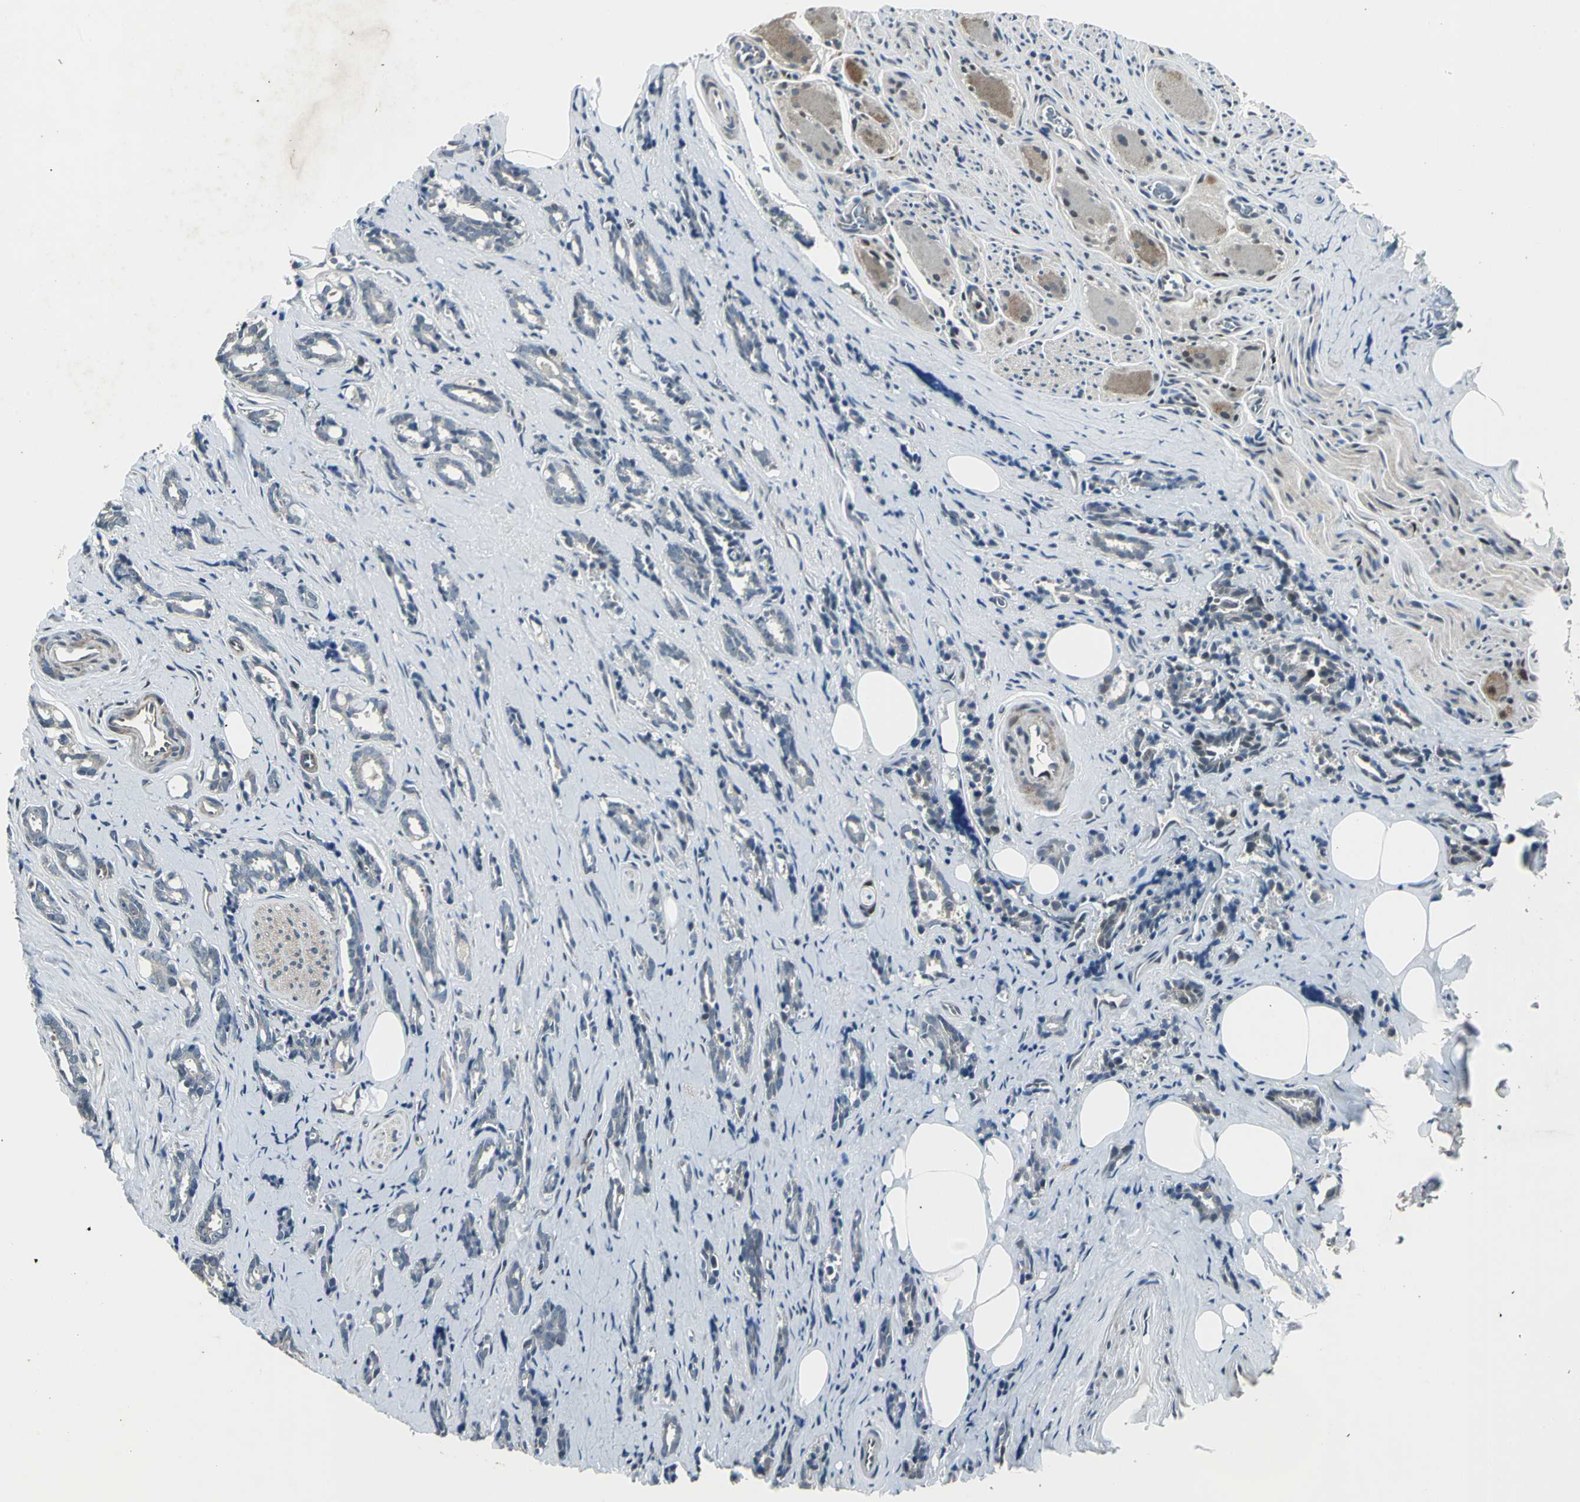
{"staining": {"intensity": "weak", "quantity": "25%-75%", "location": "cytoplasmic/membranous"}, "tissue": "prostate cancer", "cell_type": "Tumor cells", "image_type": "cancer", "snomed": [{"axis": "morphology", "description": "Adenocarcinoma, High grade"}, {"axis": "topography", "description": "Prostate"}], "caption": "This is a histology image of immunohistochemistry (IHC) staining of adenocarcinoma (high-grade) (prostate), which shows weak positivity in the cytoplasmic/membranous of tumor cells.", "gene": "PFDN1", "patient": {"sex": "male", "age": 67}}